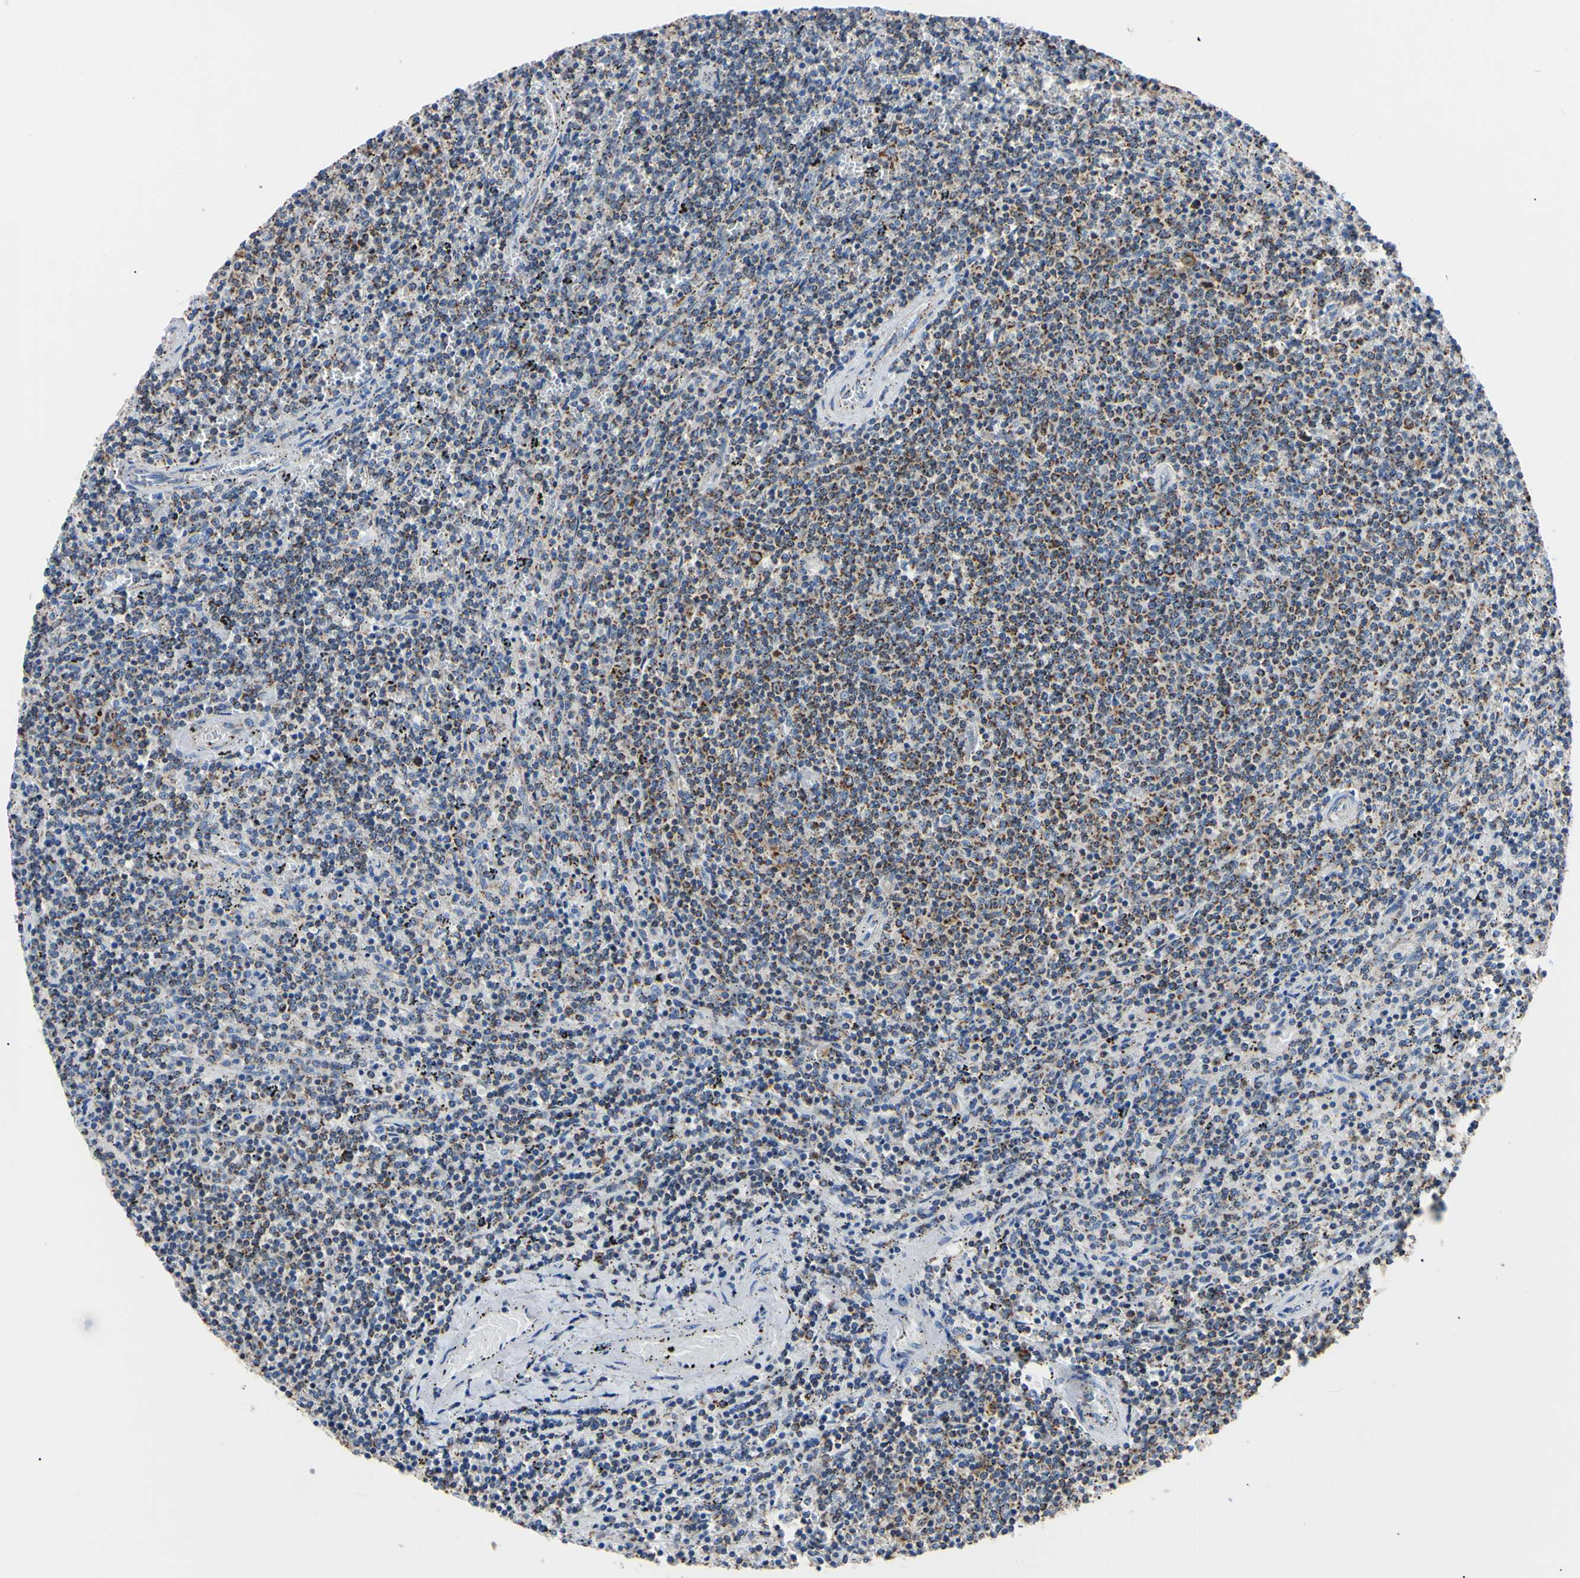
{"staining": {"intensity": "strong", "quantity": "25%-75%", "location": "cytoplasmic/membranous"}, "tissue": "lymphoma", "cell_type": "Tumor cells", "image_type": "cancer", "snomed": [{"axis": "morphology", "description": "Malignant lymphoma, non-Hodgkin's type, Low grade"}, {"axis": "topography", "description": "Spleen"}], "caption": "Immunohistochemistry (IHC) of lymphoma shows high levels of strong cytoplasmic/membranous staining in about 25%-75% of tumor cells. (Stains: DAB in brown, nuclei in blue, Microscopy: brightfield microscopy at high magnification).", "gene": "CLPP", "patient": {"sex": "female", "age": 50}}